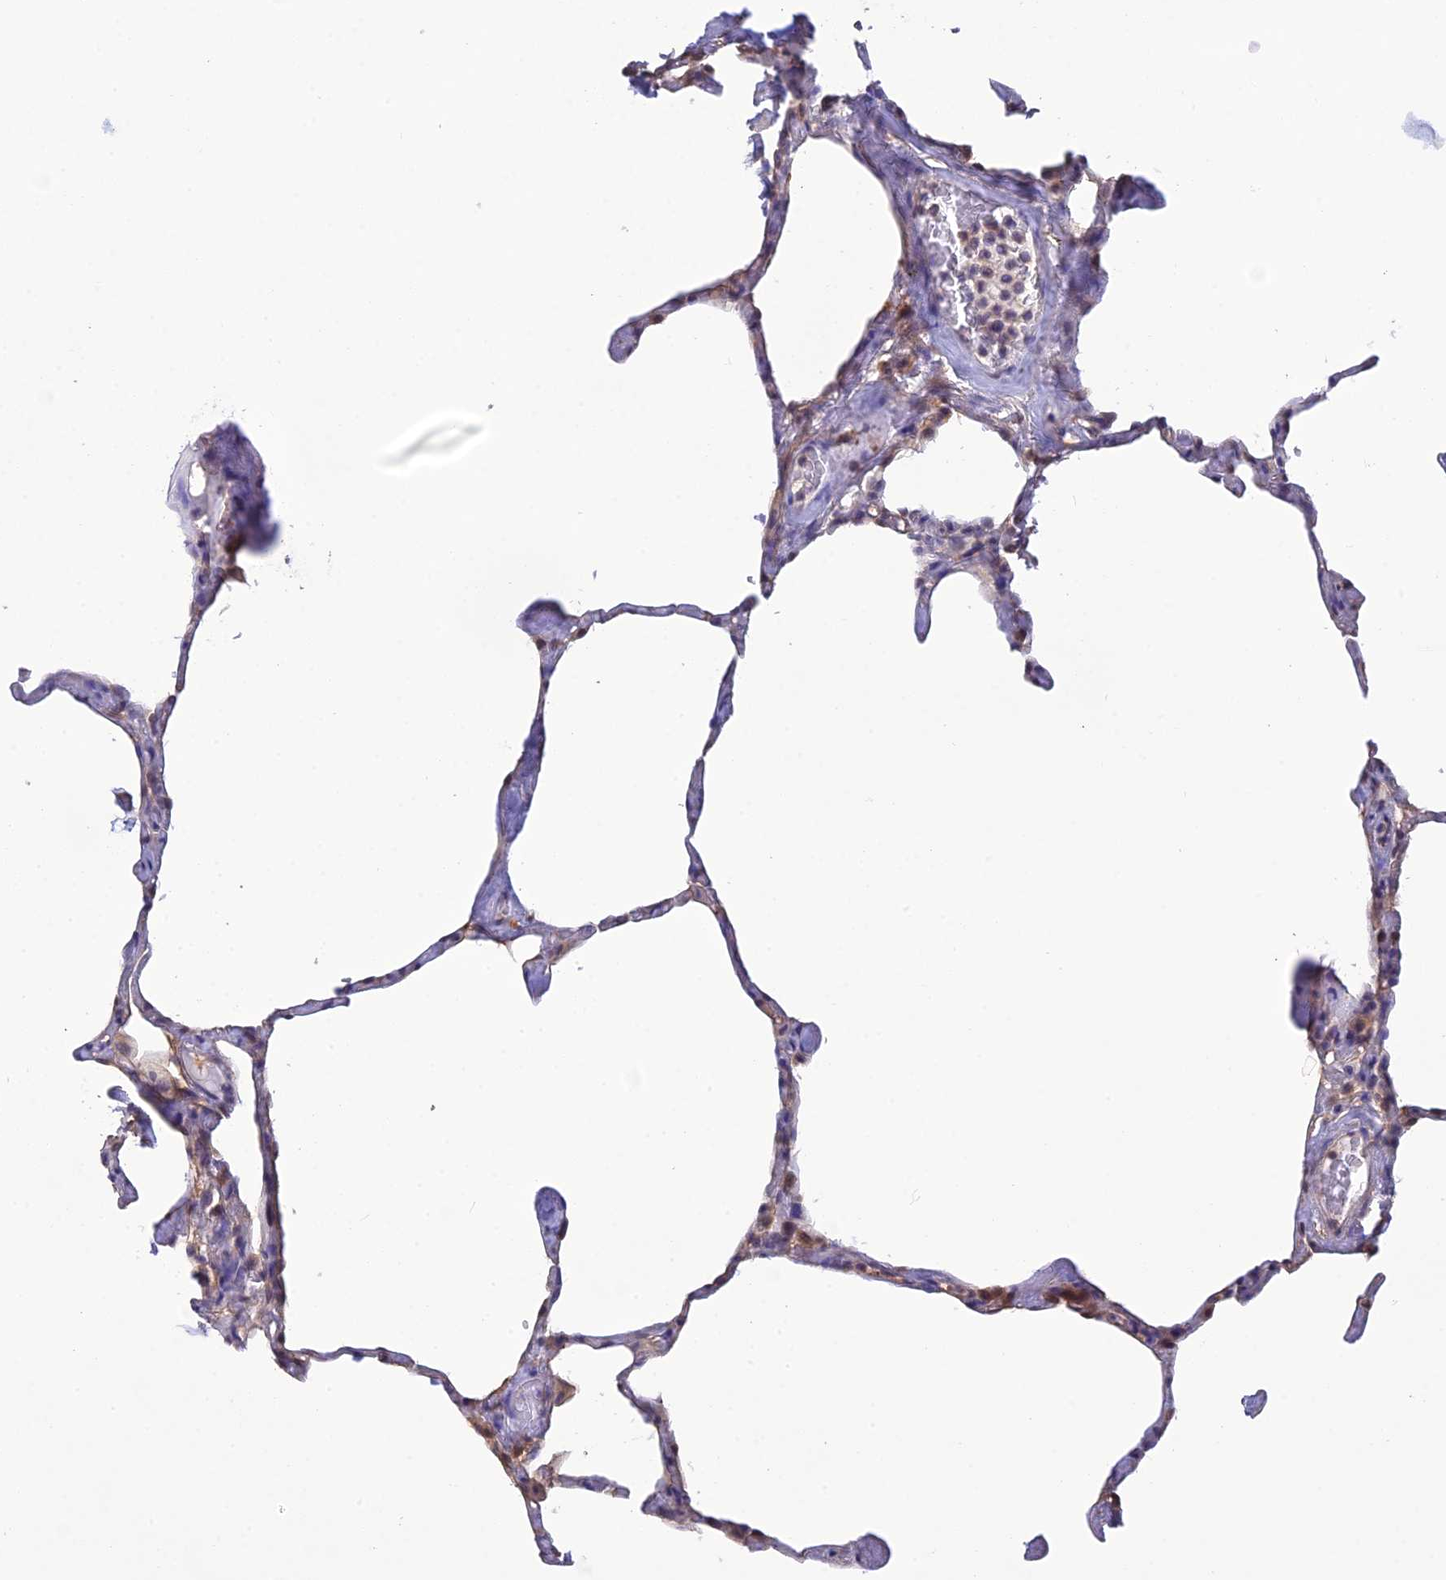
{"staining": {"intensity": "weak", "quantity": "<25%", "location": "cytoplasmic/membranous"}, "tissue": "lung", "cell_type": "Alveolar cells", "image_type": "normal", "snomed": [{"axis": "morphology", "description": "Normal tissue, NOS"}, {"axis": "topography", "description": "Lung"}], "caption": "A high-resolution histopathology image shows IHC staining of unremarkable lung, which shows no significant expression in alveolar cells. (DAB immunohistochemistry with hematoxylin counter stain).", "gene": "HINT1", "patient": {"sex": "male", "age": 65}}